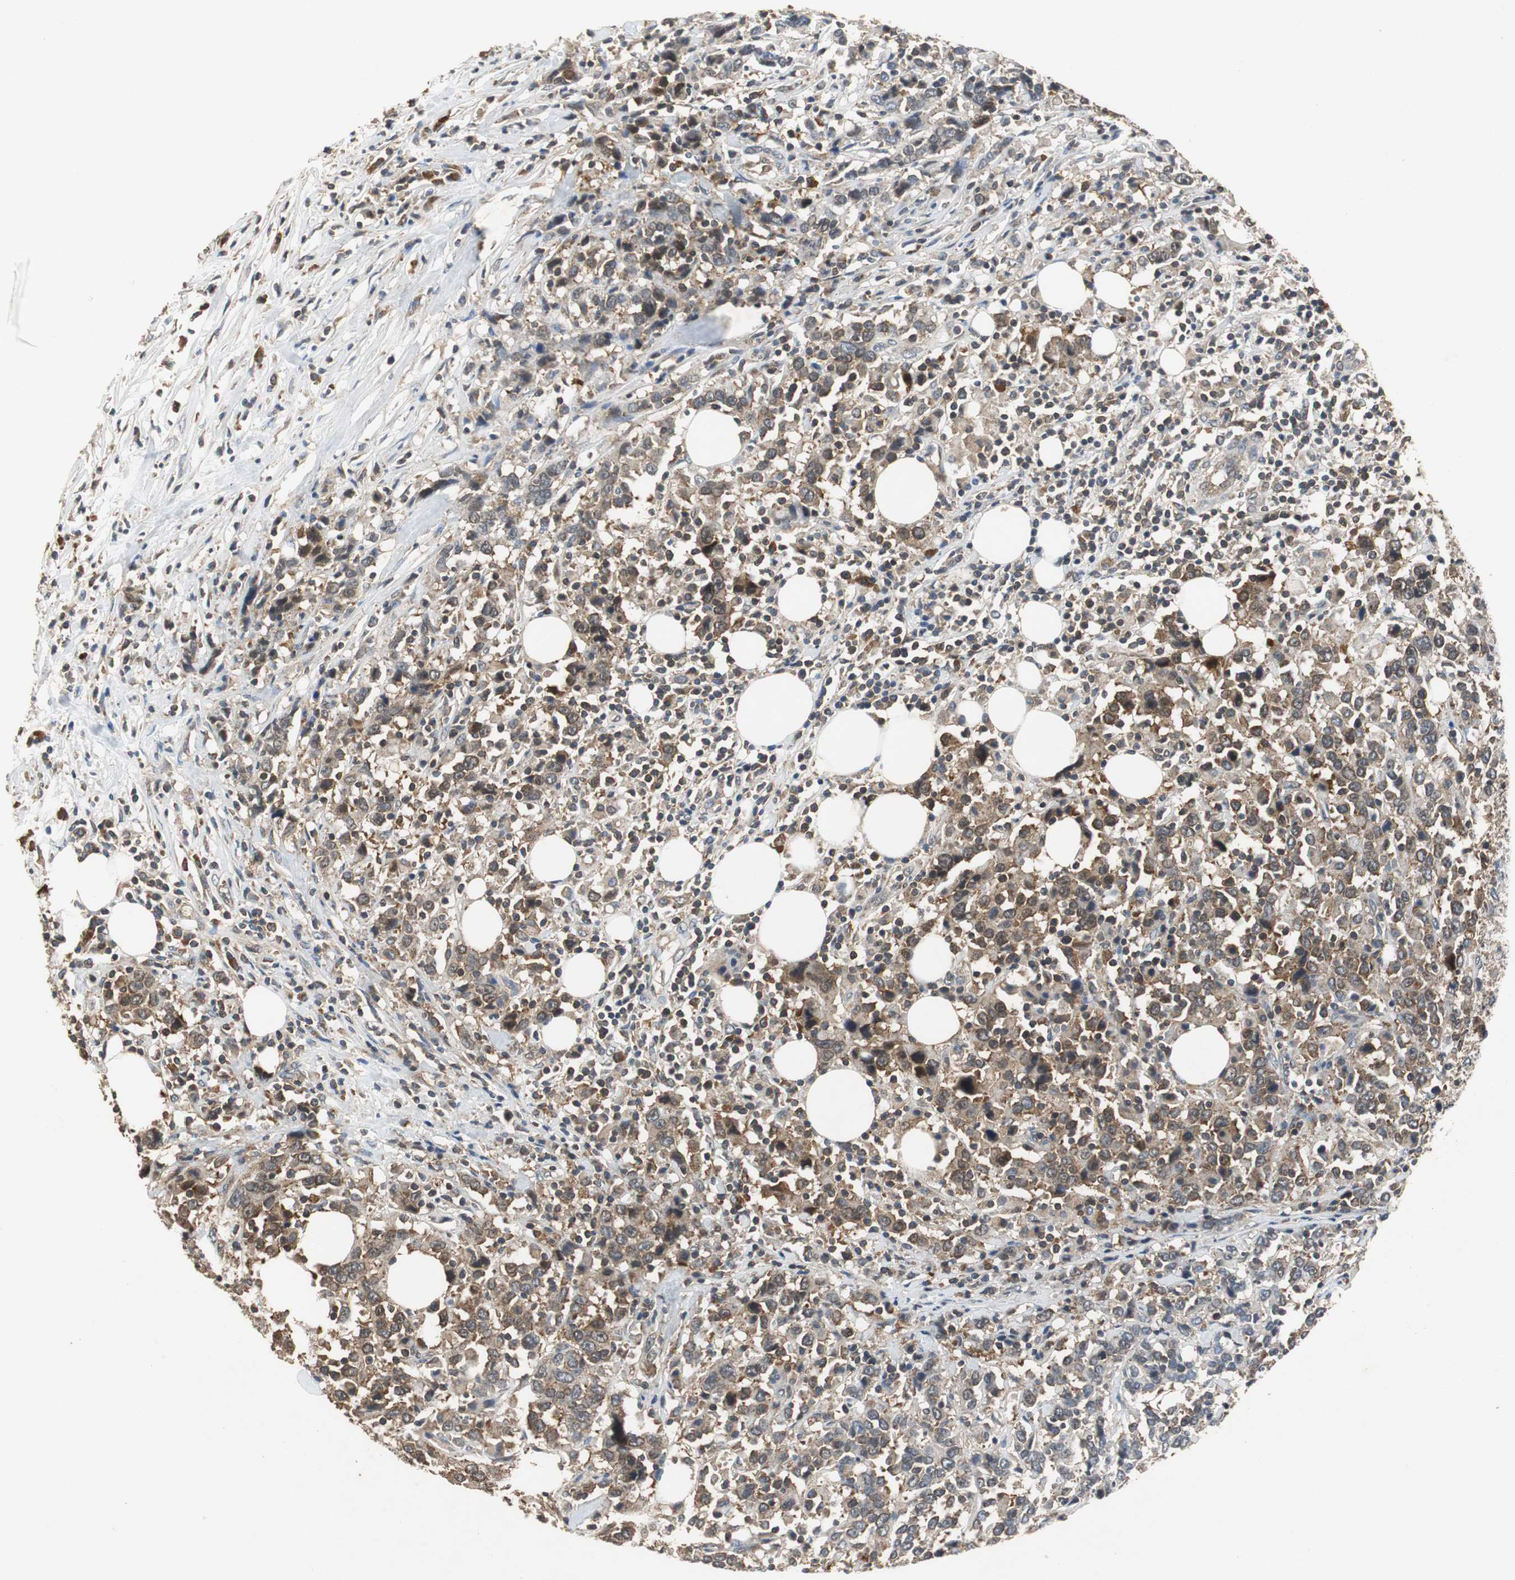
{"staining": {"intensity": "moderate", "quantity": "25%-75%", "location": "cytoplasmic/membranous"}, "tissue": "urothelial cancer", "cell_type": "Tumor cells", "image_type": "cancer", "snomed": [{"axis": "morphology", "description": "Urothelial carcinoma, High grade"}, {"axis": "topography", "description": "Urinary bladder"}], "caption": "This histopathology image reveals urothelial carcinoma (high-grade) stained with immunohistochemistry to label a protein in brown. The cytoplasmic/membranous of tumor cells show moderate positivity for the protein. Nuclei are counter-stained blue.", "gene": "VBP1", "patient": {"sex": "male", "age": 61}}